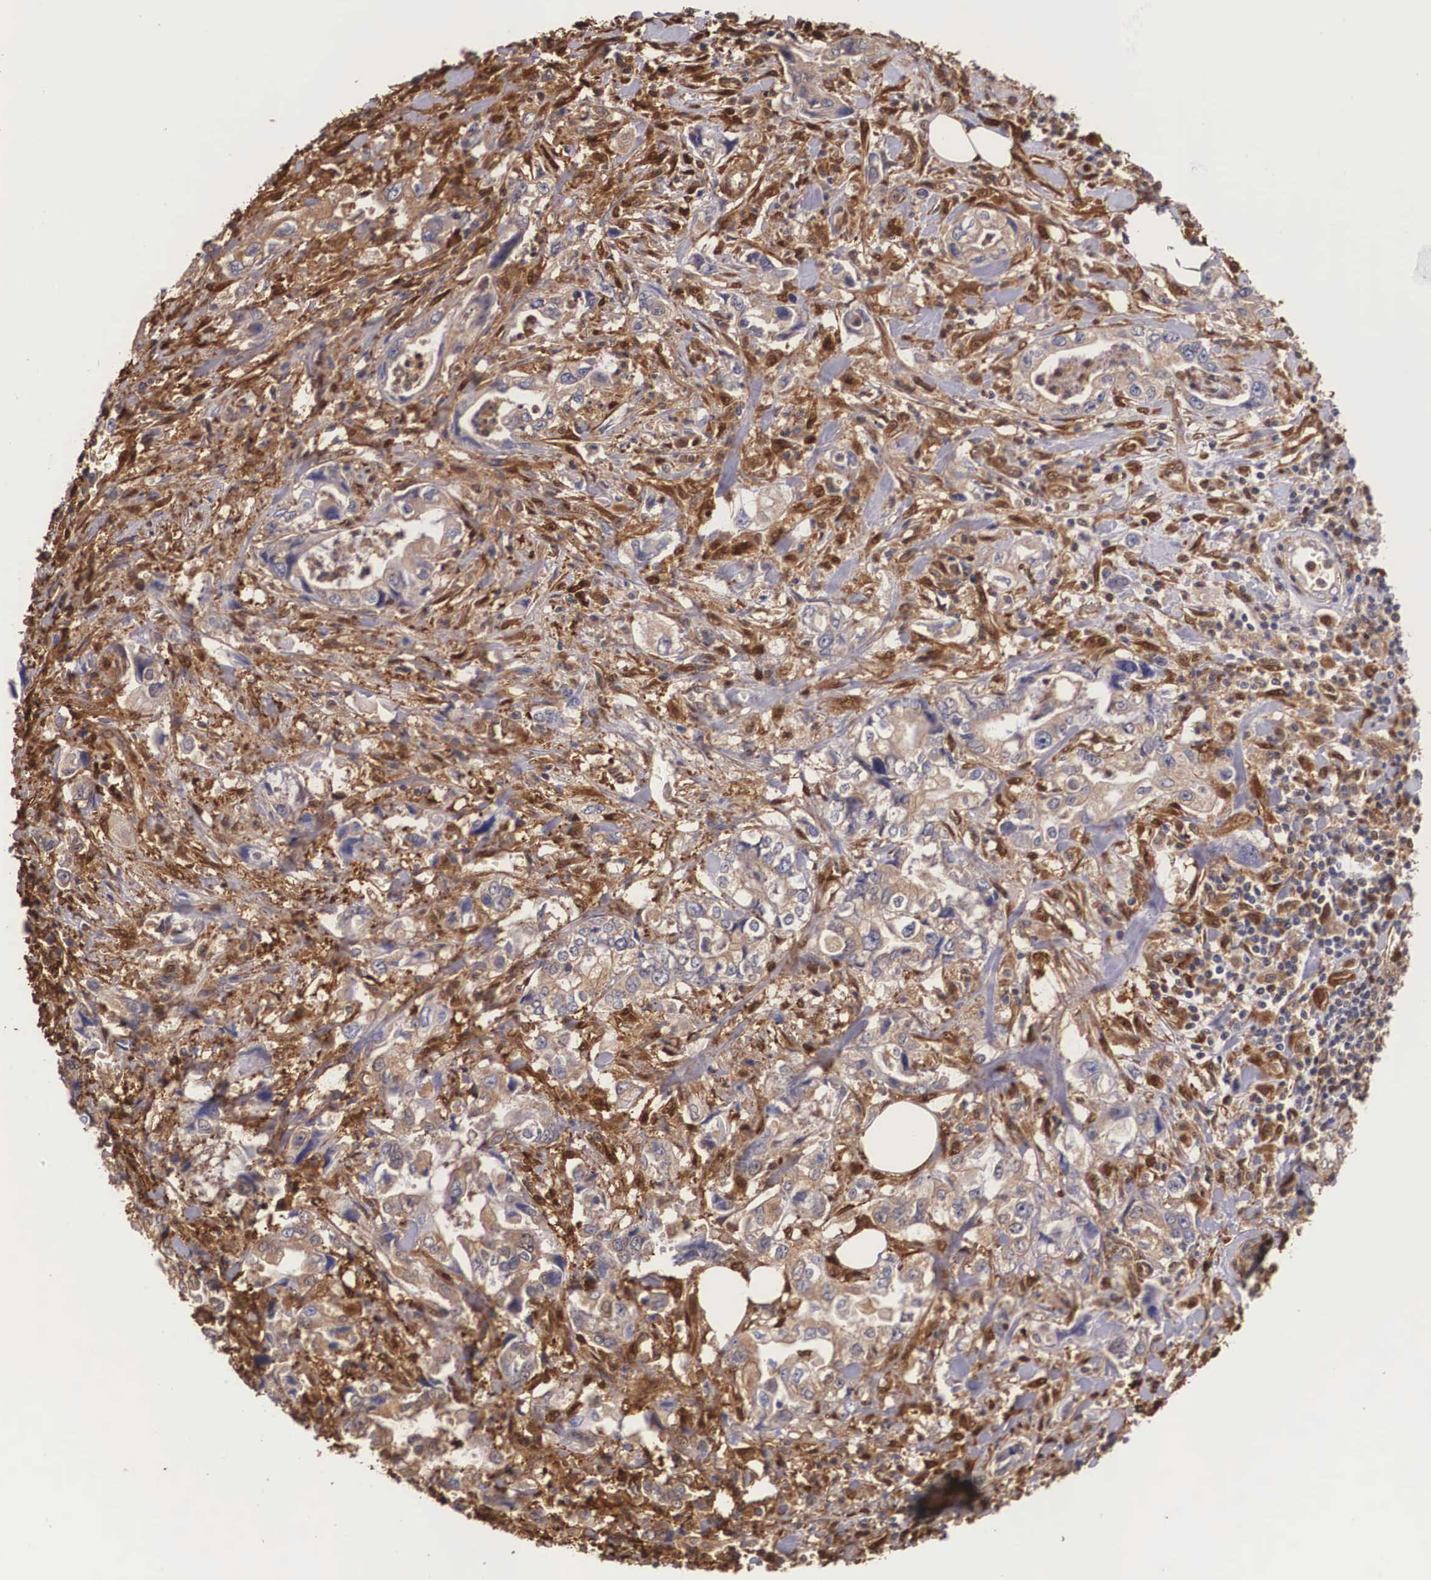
{"staining": {"intensity": "weak", "quantity": ">75%", "location": "cytoplasmic/membranous"}, "tissue": "stomach cancer", "cell_type": "Tumor cells", "image_type": "cancer", "snomed": [{"axis": "morphology", "description": "Adenocarcinoma, NOS"}, {"axis": "topography", "description": "Pancreas"}, {"axis": "topography", "description": "Stomach, upper"}], "caption": "IHC micrograph of stomach adenocarcinoma stained for a protein (brown), which demonstrates low levels of weak cytoplasmic/membranous expression in approximately >75% of tumor cells.", "gene": "LGALS1", "patient": {"sex": "male", "age": 77}}